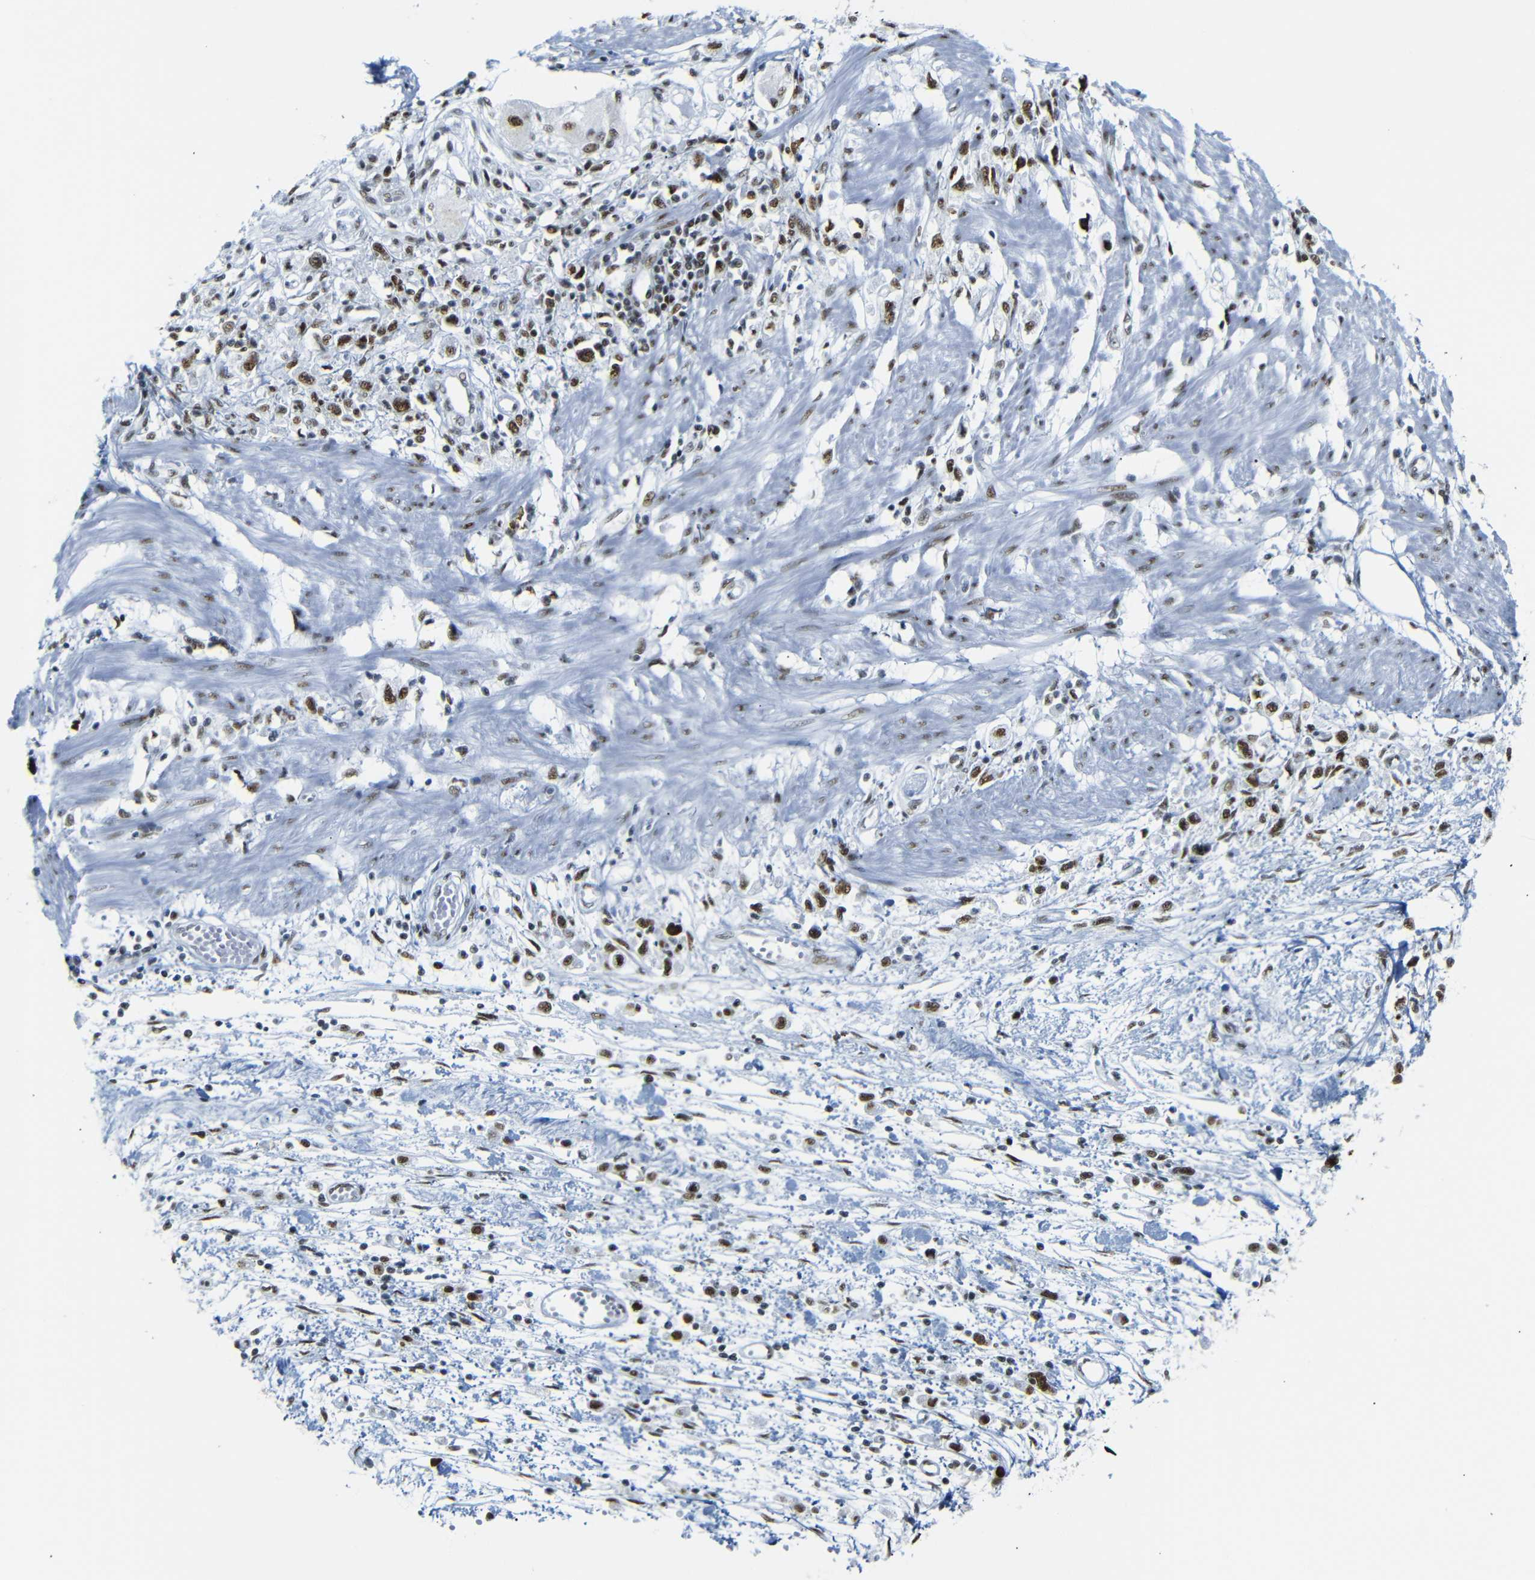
{"staining": {"intensity": "strong", "quantity": ">75%", "location": "nuclear"}, "tissue": "stomach cancer", "cell_type": "Tumor cells", "image_type": "cancer", "snomed": [{"axis": "morphology", "description": "Adenocarcinoma, NOS"}, {"axis": "topography", "description": "Stomach"}], "caption": "A micrograph of human stomach cancer (adenocarcinoma) stained for a protein shows strong nuclear brown staining in tumor cells. The staining was performed using DAB (3,3'-diaminobenzidine), with brown indicating positive protein expression. Nuclei are stained blue with hematoxylin.", "gene": "TRA2B", "patient": {"sex": "female", "age": 59}}